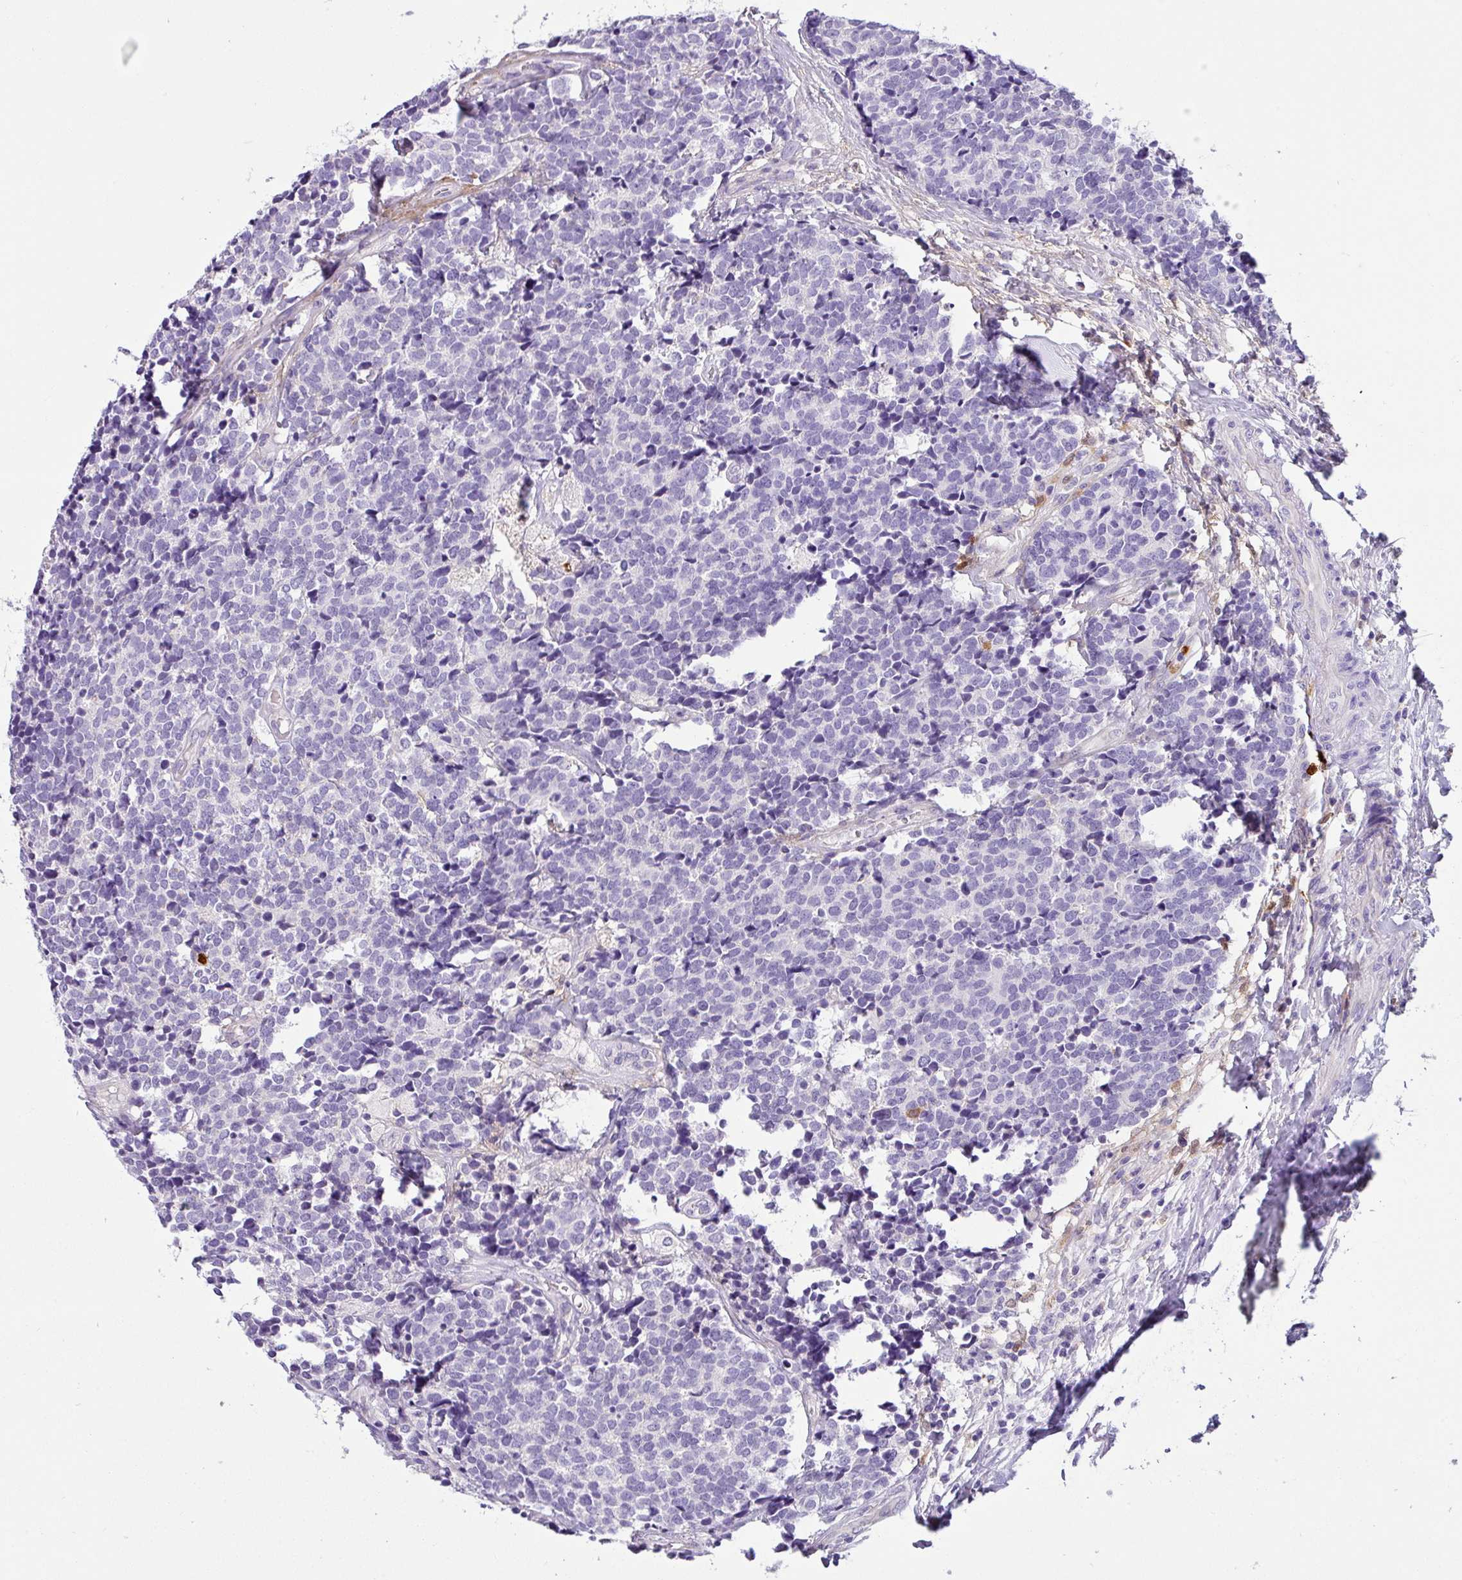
{"staining": {"intensity": "negative", "quantity": "none", "location": "none"}, "tissue": "carcinoid", "cell_type": "Tumor cells", "image_type": "cancer", "snomed": [{"axis": "morphology", "description": "Carcinoid, malignant, NOS"}, {"axis": "topography", "description": "Skin"}], "caption": "Carcinoid was stained to show a protein in brown. There is no significant staining in tumor cells.", "gene": "SH2D3C", "patient": {"sex": "female", "age": 79}}